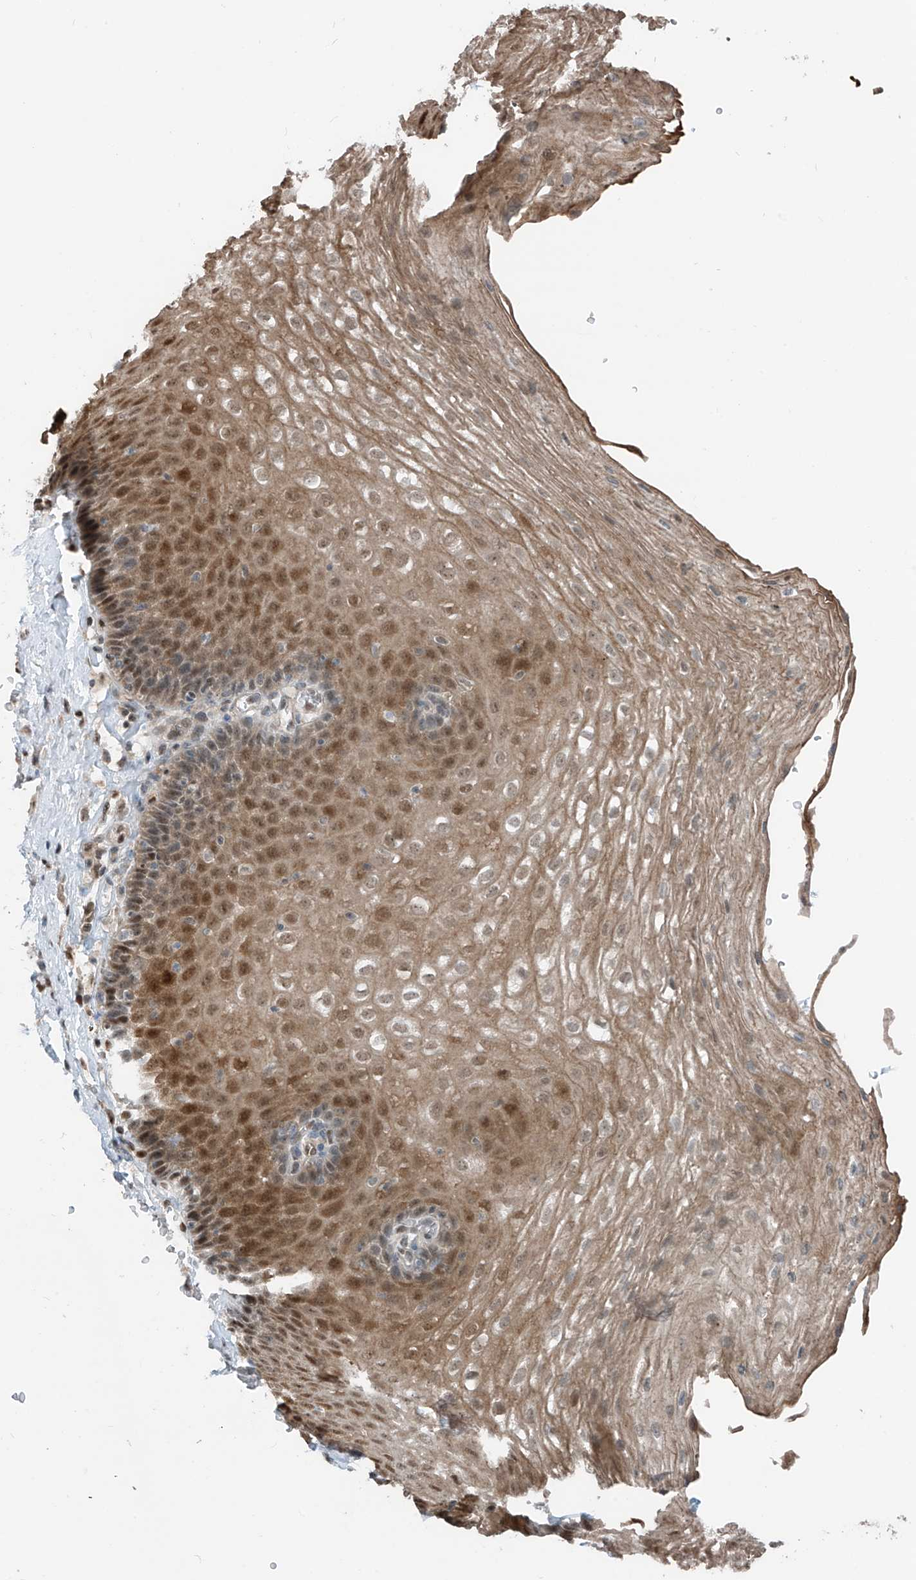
{"staining": {"intensity": "moderate", "quantity": ">75%", "location": "cytoplasmic/membranous,nuclear"}, "tissue": "esophagus", "cell_type": "Squamous epithelial cells", "image_type": "normal", "snomed": [{"axis": "morphology", "description": "Normal tissue, NOS"}, {"axis": "topography", "description": "Esophagus"}], "caption": "Esophagus stained with a brown dye displays moderate cytoplasmic/membranous,nuclear positive positivity in approximately >75% of squamous epithelial cells.", "gene": "RBP7", "patient": {"sex": "female", "age": 66}}